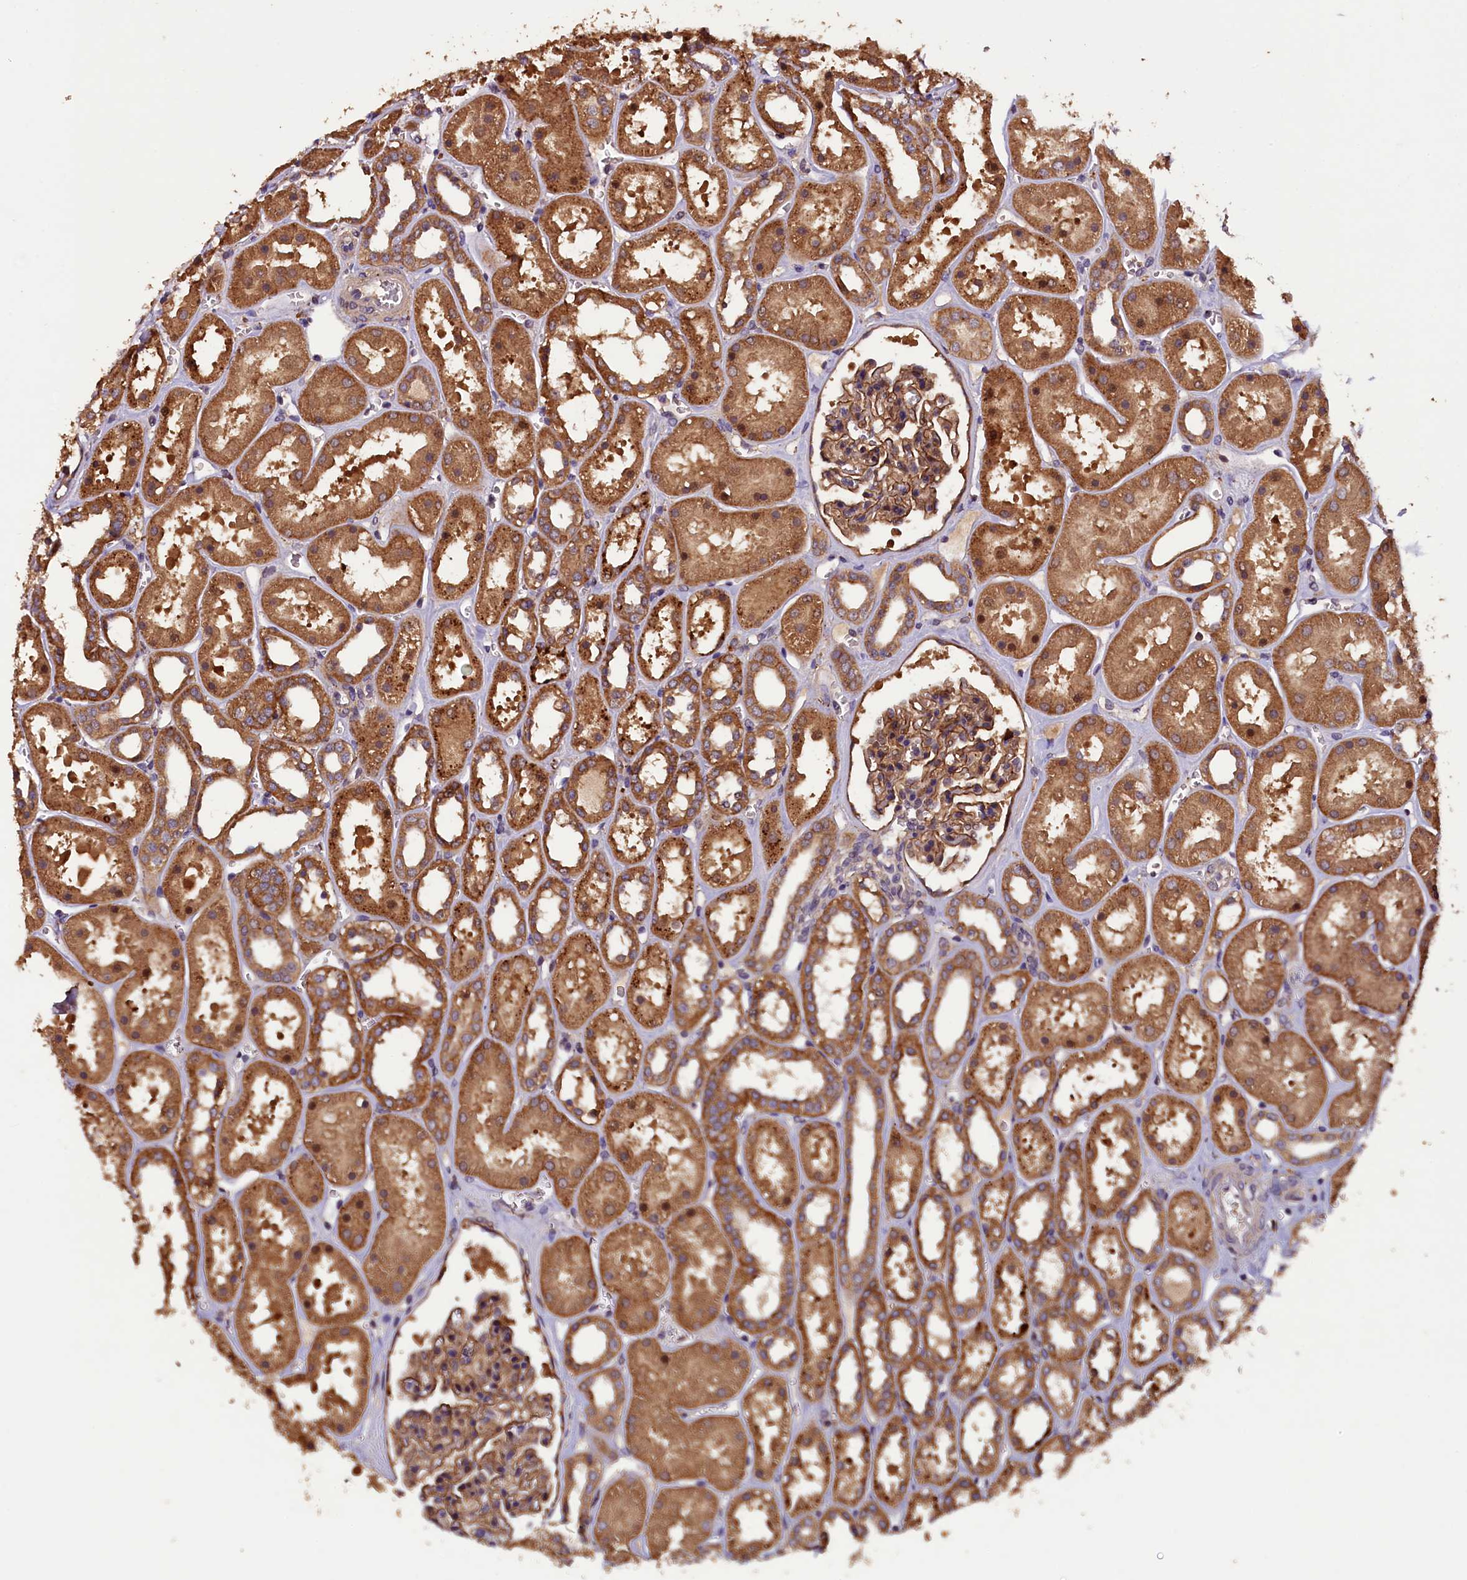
{"staining": {"intensity": "moderate", "quantity": ">75%", "location": "cytoplasmic/membranous"}, "tissue": "kidney", "cell_type": "Cells in glomeruli", "image_type": "normal", "snomed": [{"axis": "morphology", "description": "Normal tissue, NOS"}, {"axis": "topography", "description": "Kidney"}], "caption": "Protein expression by immunohistochemistry displays moderate cytoplasmic/membranous staining in approximately >75% of cells in glomeruli in unremarkable kidney. The protein is shown in brown color, while the nuclei are stained blue.", "gene": "PLXNB1", "patient": {"sex": "female", "age": 41}}